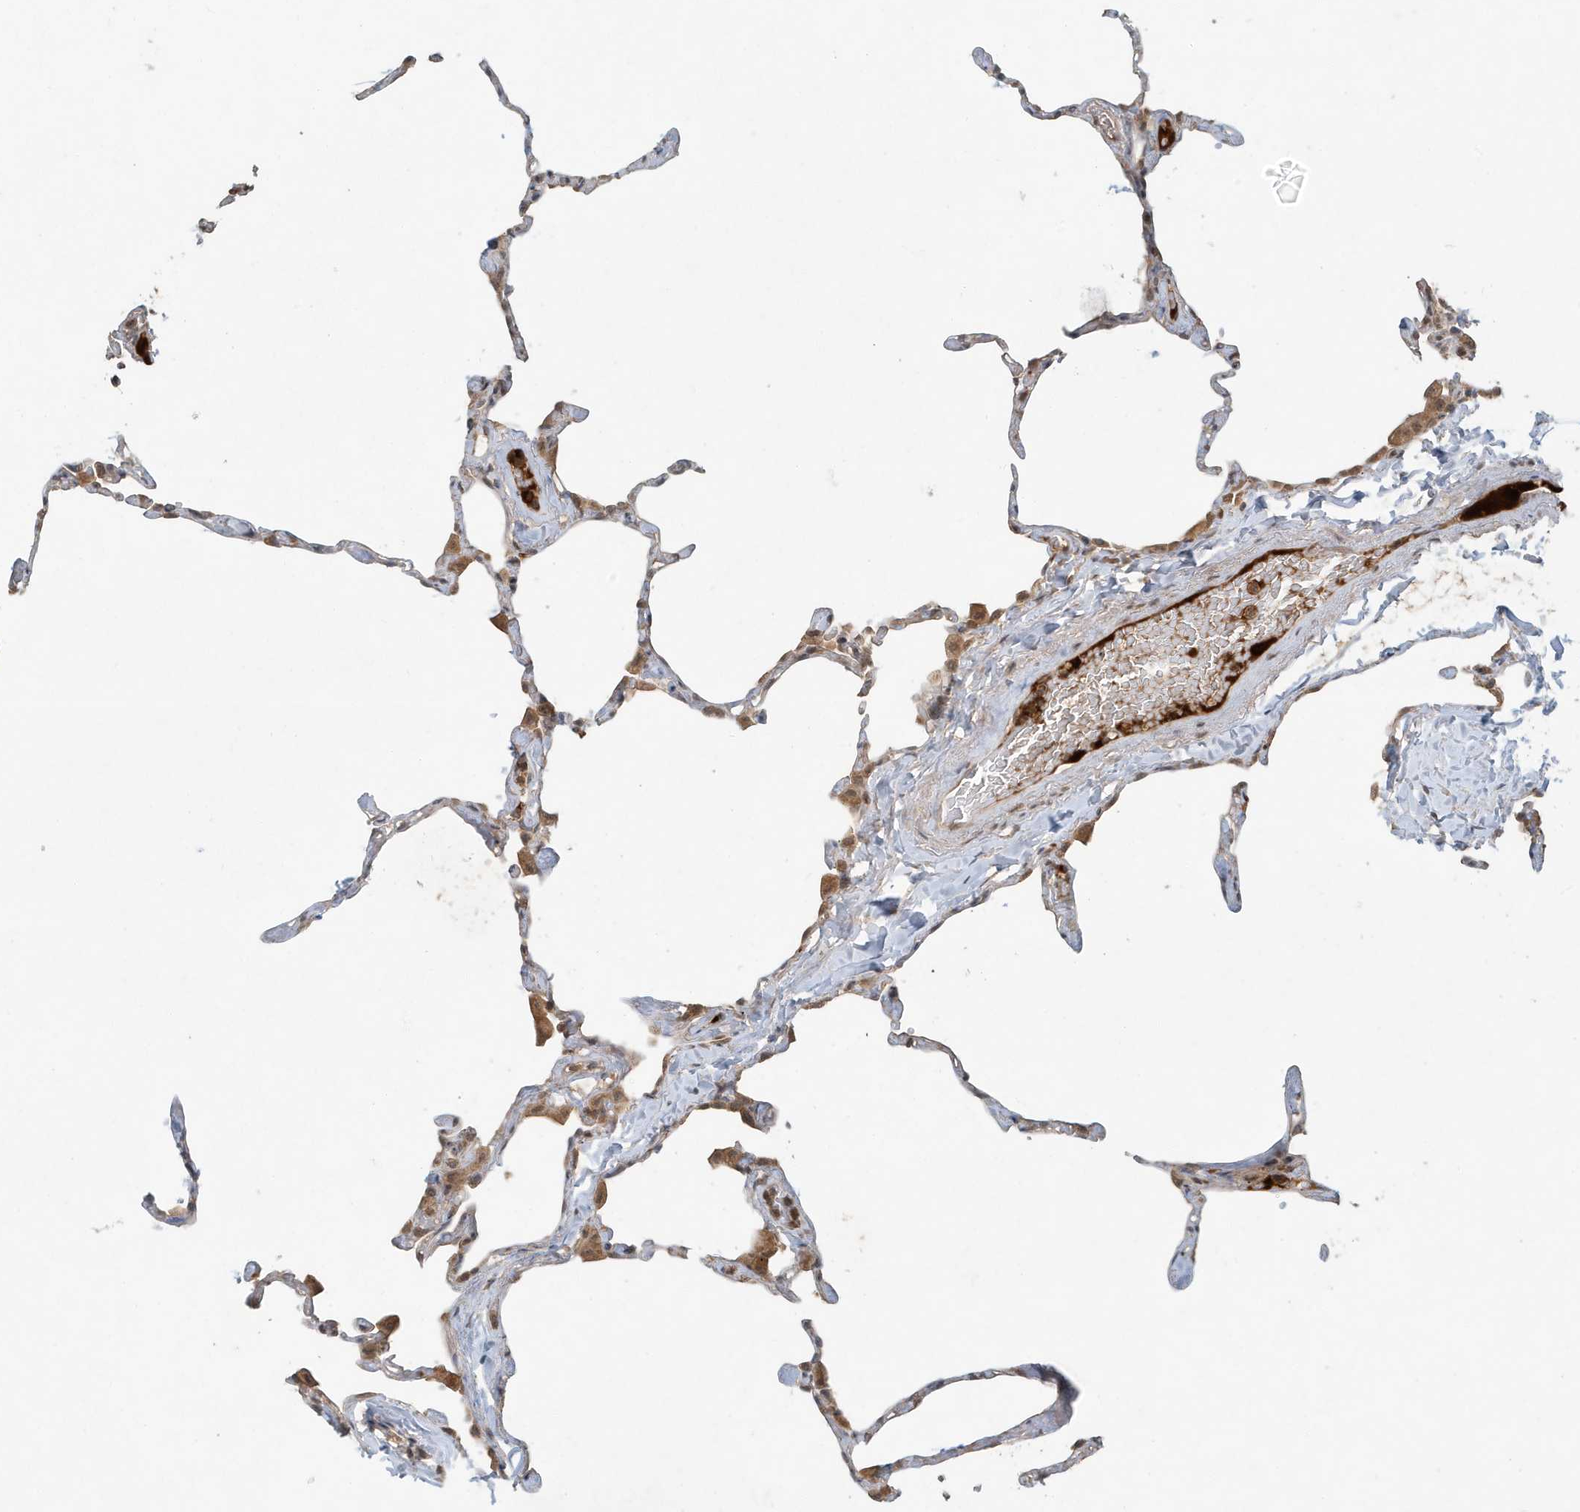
{"staining": {"intensity": "negative", "quantity": "none", "location": "none"}, "tissue": "lung", "cell_type": "Alveolar cells", "image_type": "normal", "snomed": [{"axis": "morphology", "description": "Normal tissue, NOS"}, {"axis": "topography", "description": "Lung"}], "caption": "An immunohistochemistry (IHC) photomicrograph of normal lung is shown. There is no staining in alveolar cells of lung. (DAB immunohistochemistry (IHC) with hematoxylin counter stain).", "gene": "ABCB9", "patient": {"sex": "male", "age": 65}}